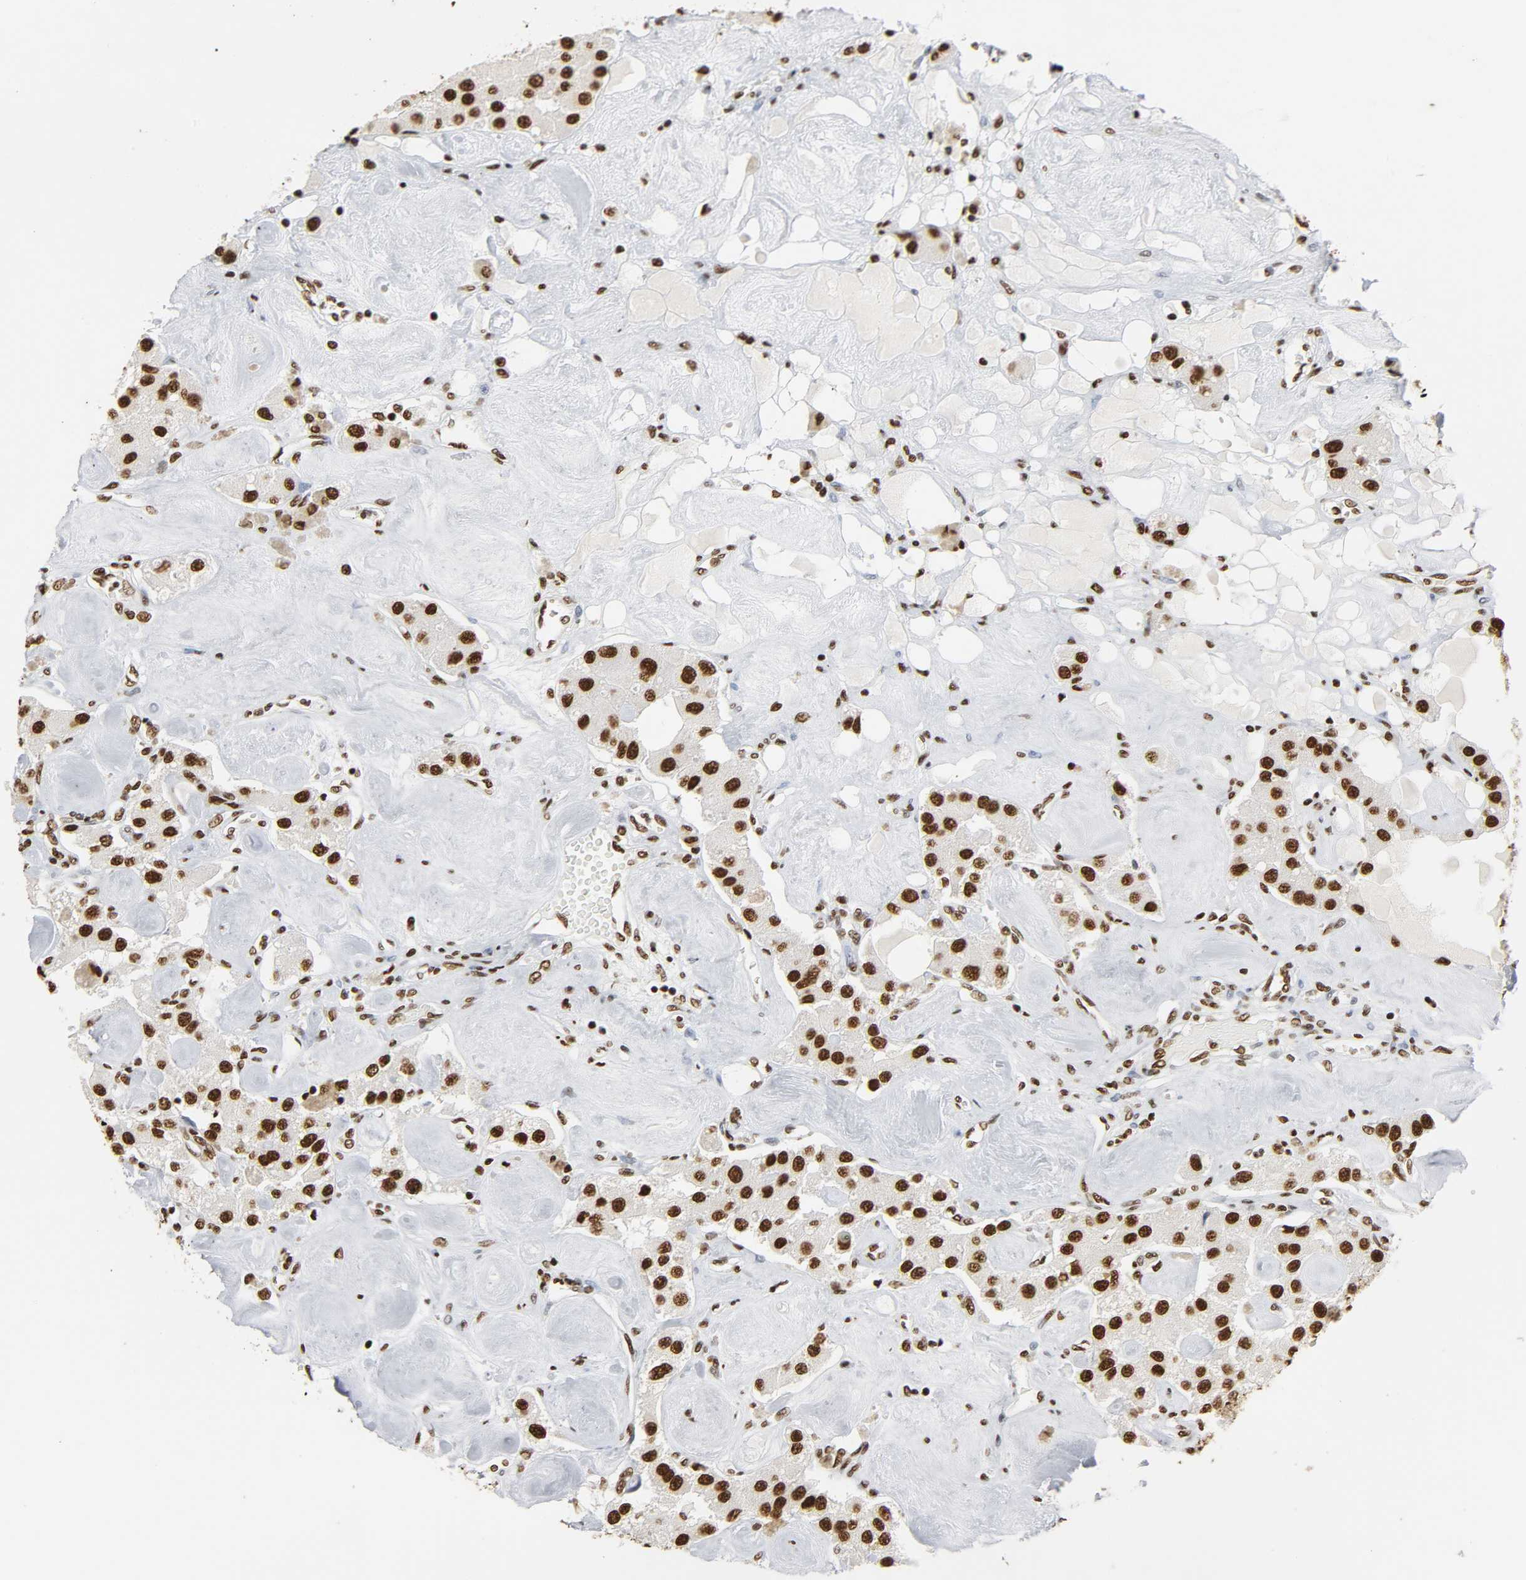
{"staining": {"intensity": "strong", "quantity": ">75%", "location": "nuclear"}, "tissue": "carcinoid", "cell_type": "Tumor cells", "image_type": "cancer", "snomed": [{"axis": "morphology", "description": "Carcinoid, malignant, NOS"}, {"axis": "topography", "description": "Pancreas"}], "caption": "Immunohistochemistry micrograph of carcinoid stained for a protein (brown), which demonstrates high levels of strong nuclear expression in about >75% of tumor cells.", "gene": "HNRNPC", "patient": {"sex": "male", "age": 41}}